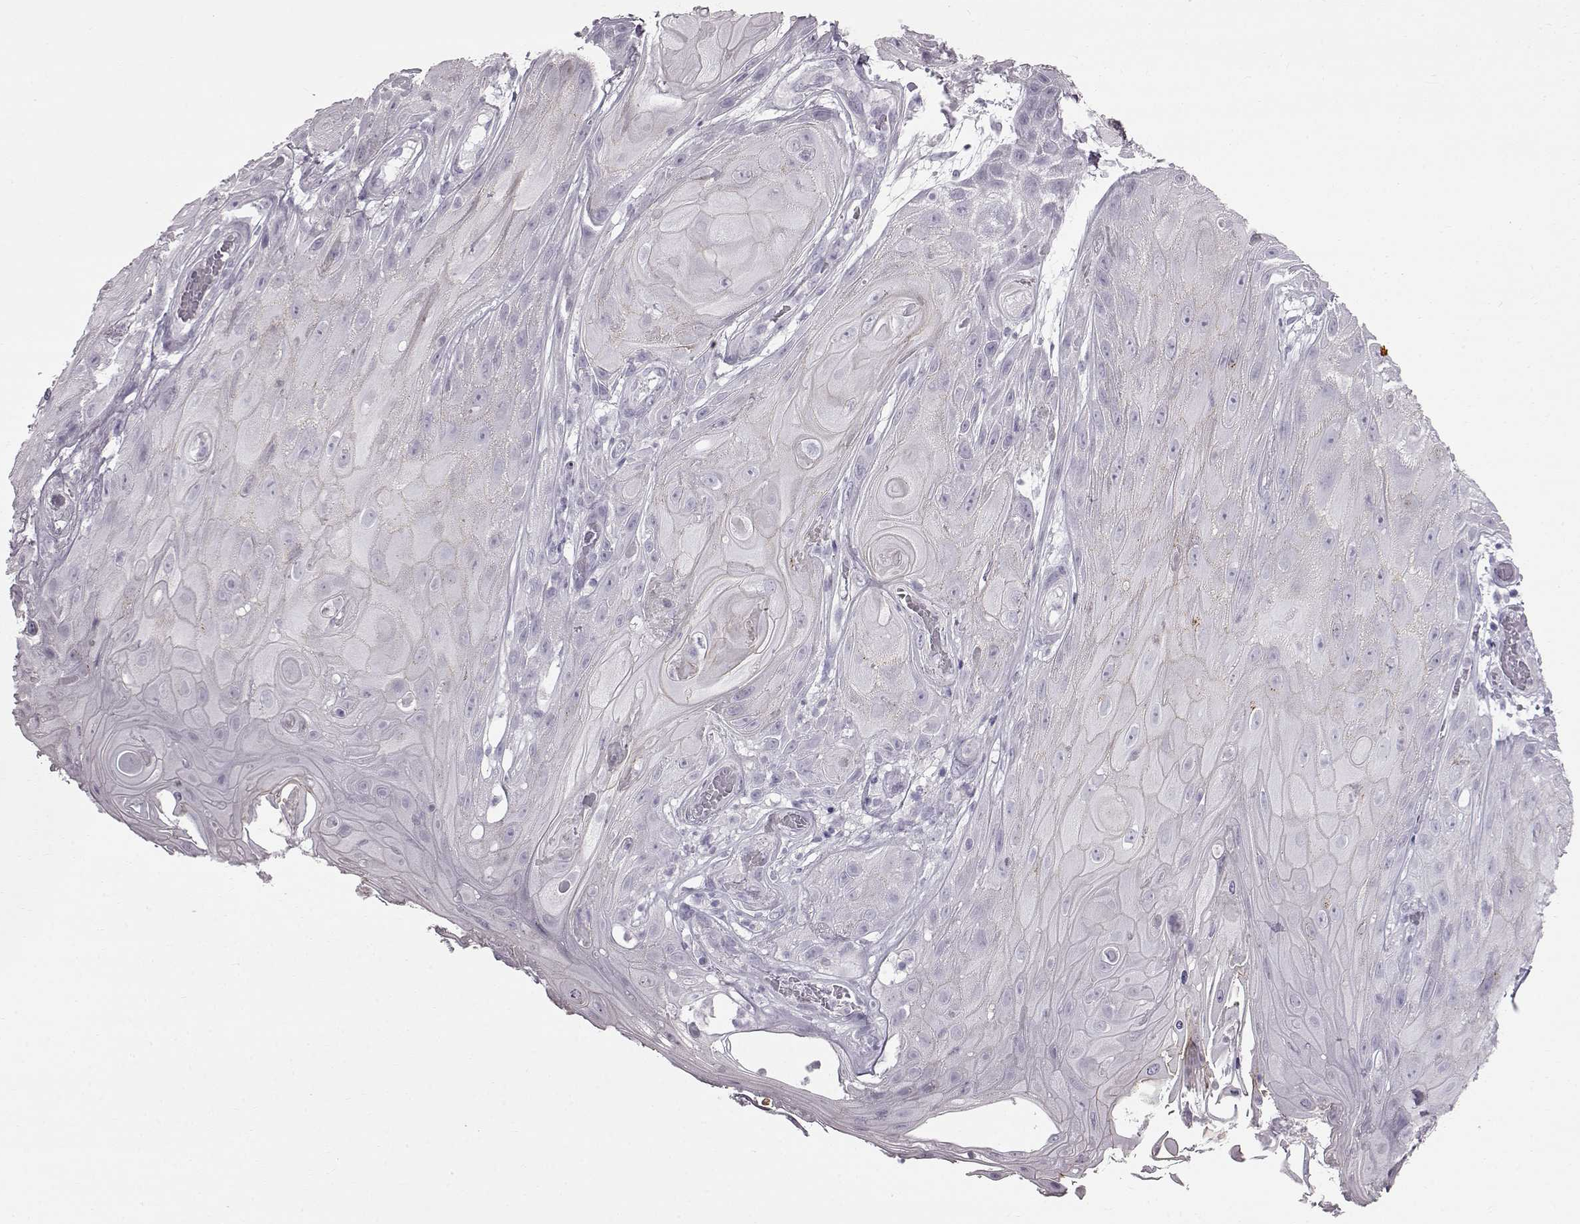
{"staining": {"intensity": "negative", "quantity": "none", "location": "none"}, "tissue": "skin cancer", "cell_type": "Tumor cells", "image_type": "cancer", "snomed": [{"axis": "morphology", "description": "Squamous cell carcinoma, NOS"}, {"axis": "topography", "description": "Skin"}], "caption": "The histopathology image displays no significant expression in tumor cells of skin cancer.", "gene": "SLC28A2", "patient": {"sex": "male", "age": 62}}